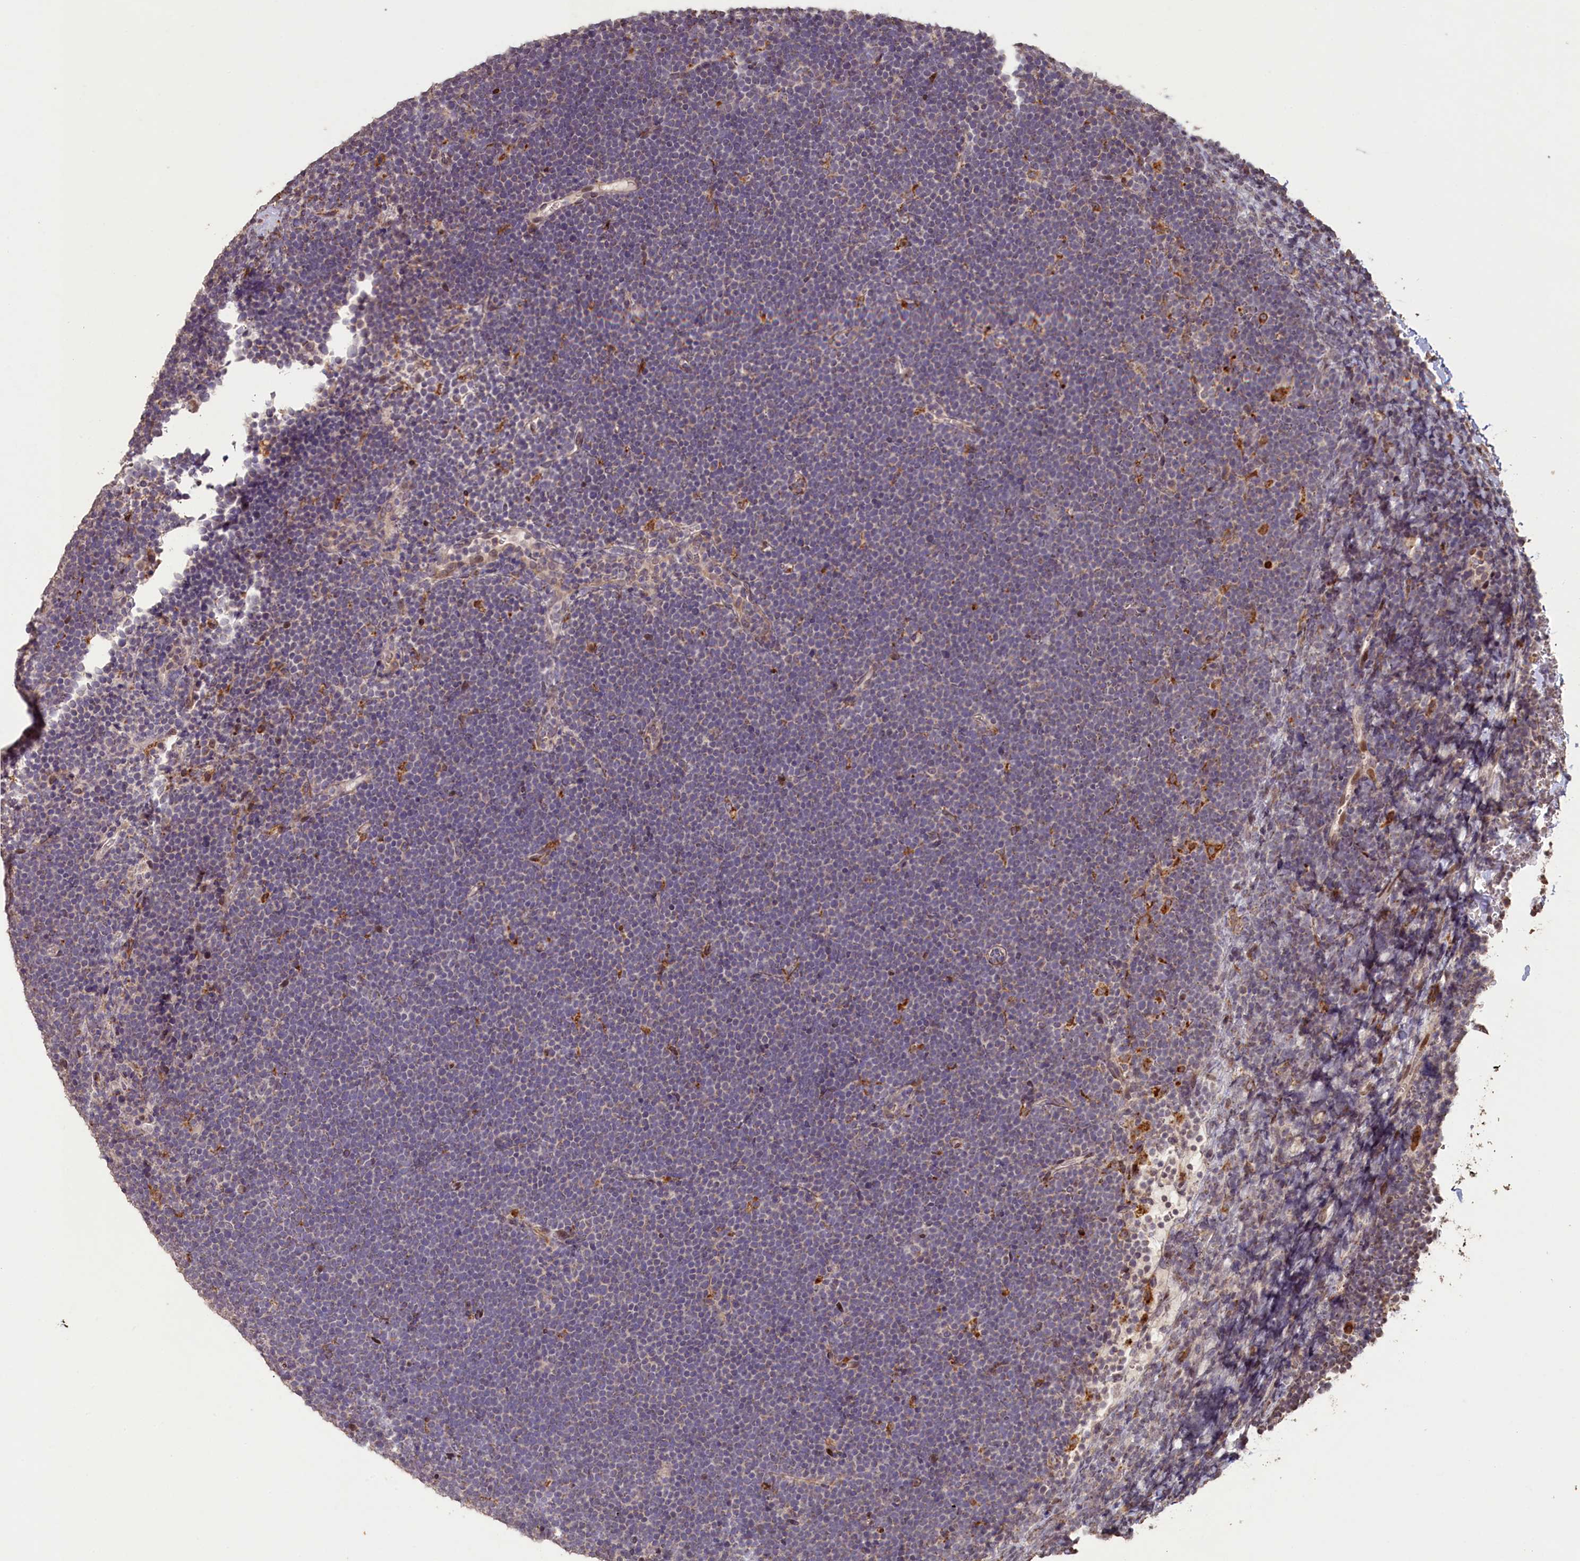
{"staining": {"intensity": "negative", "quantity": "none", "location": "none"}, "tissue": "lymphoma", "cell_type": "Tumor cells", "image_type": "cancer", "snomed": [{"axis": "morphology", "description": "Malignant lymphoma, non-Hodgkin's type, High grade"}, {"axis": "topography", "description": "Lymph node"}], "caption": "Immunohistochemistry of human malignant lymphoma, non-Hodgkin's type (high-grade) displays no positivity in tumor cells.", "gene": "SLC38A7", "patient": {"sex": "male", "age": 13}}